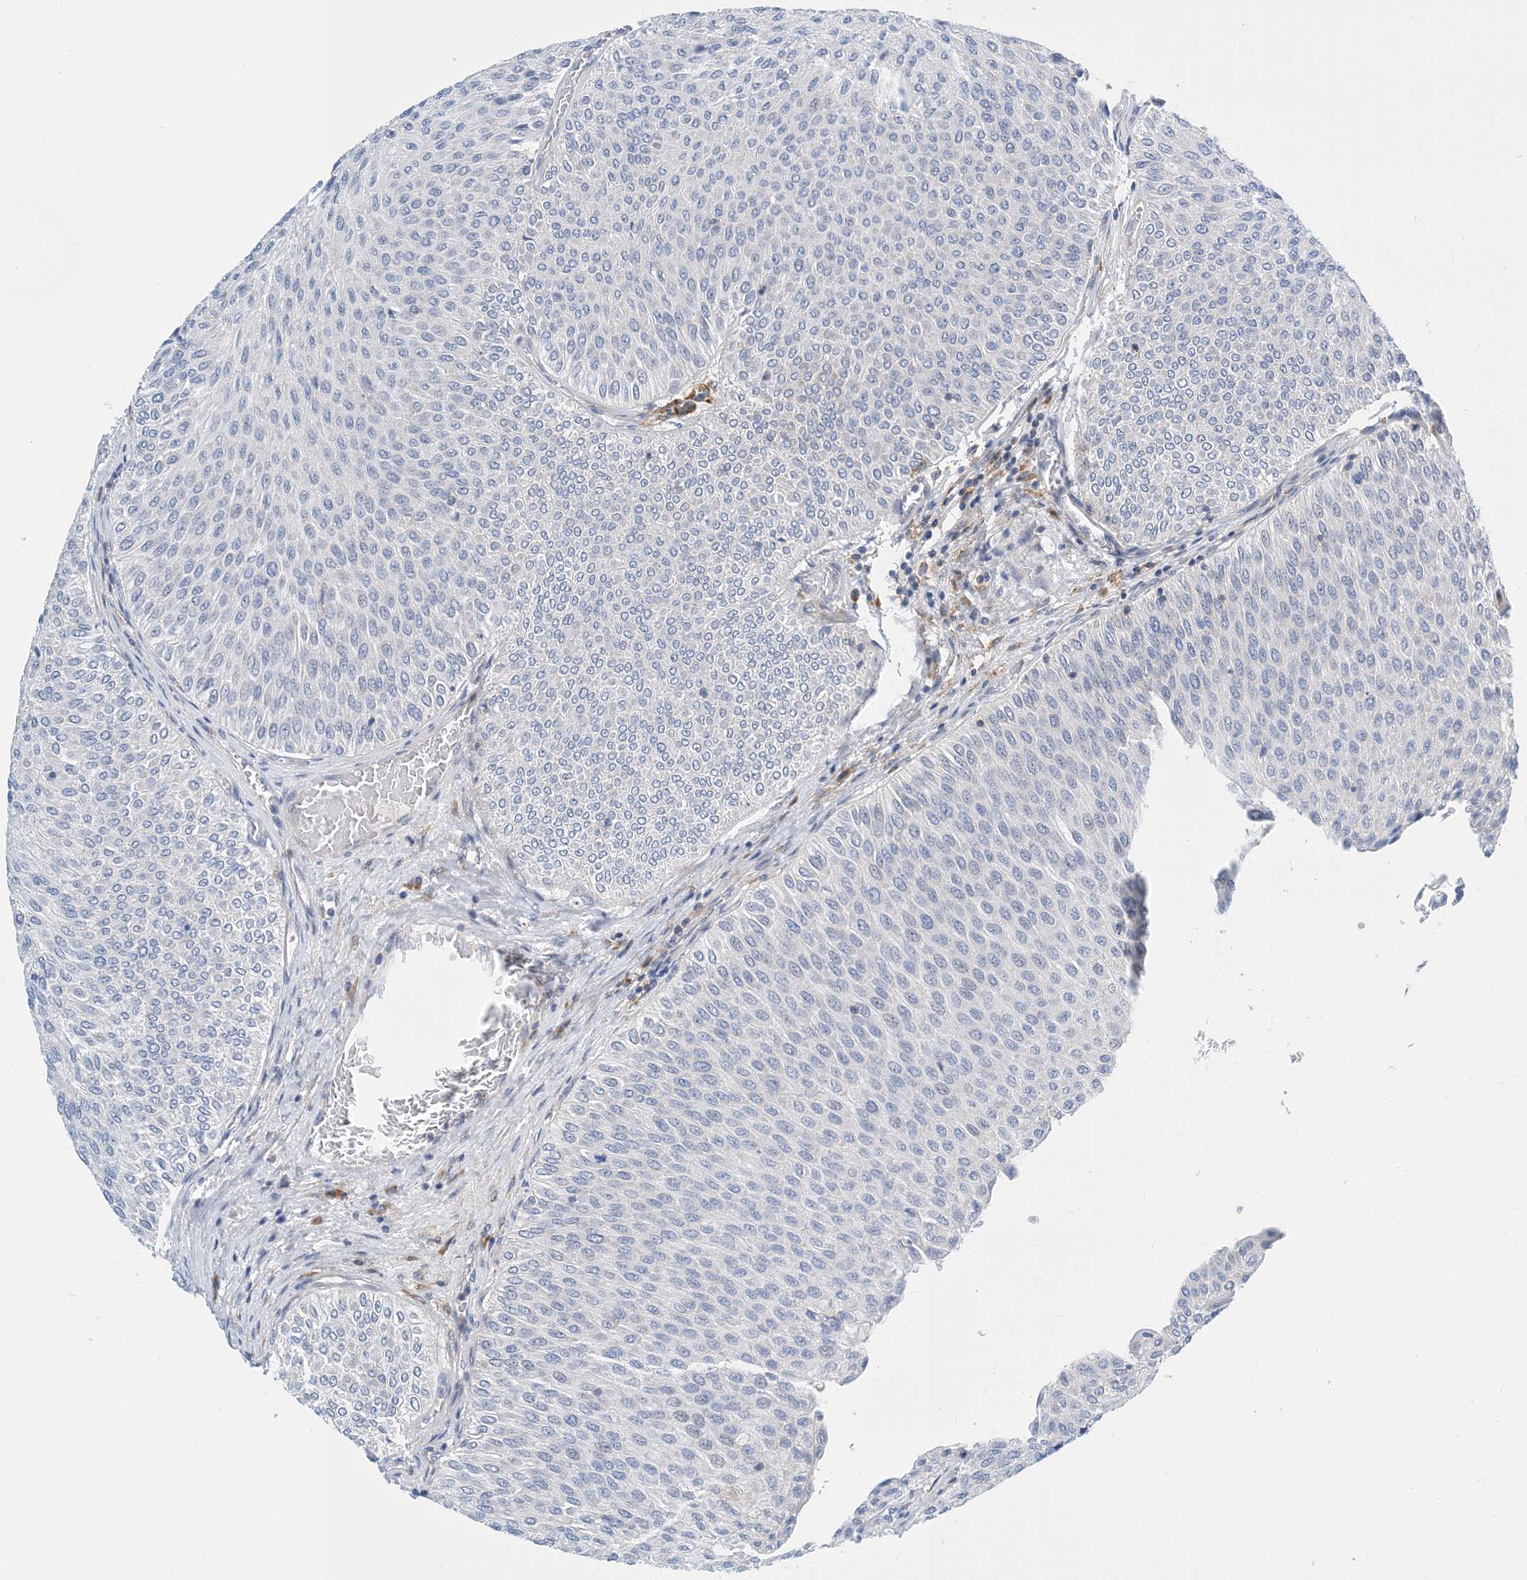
{"staining": {"intensity": "negative", "quantity": "none", "location": "none"}, "tissue": "urothelial cancer", "cell_type": "Tumor cells", "image_type": "cancer", "snomed": [{"axis": "morphology", "description": "Urothelial carcinoma, Low grade"}, {"axis": "topography", "description": "Urinary bladder"}], "caption": "The IHC photomicrograph has no significant expression in tumor cells of urothelial cancer tissue.", "gene": "PCDHA2", "patient": {"sex": "male", "age": 78}}